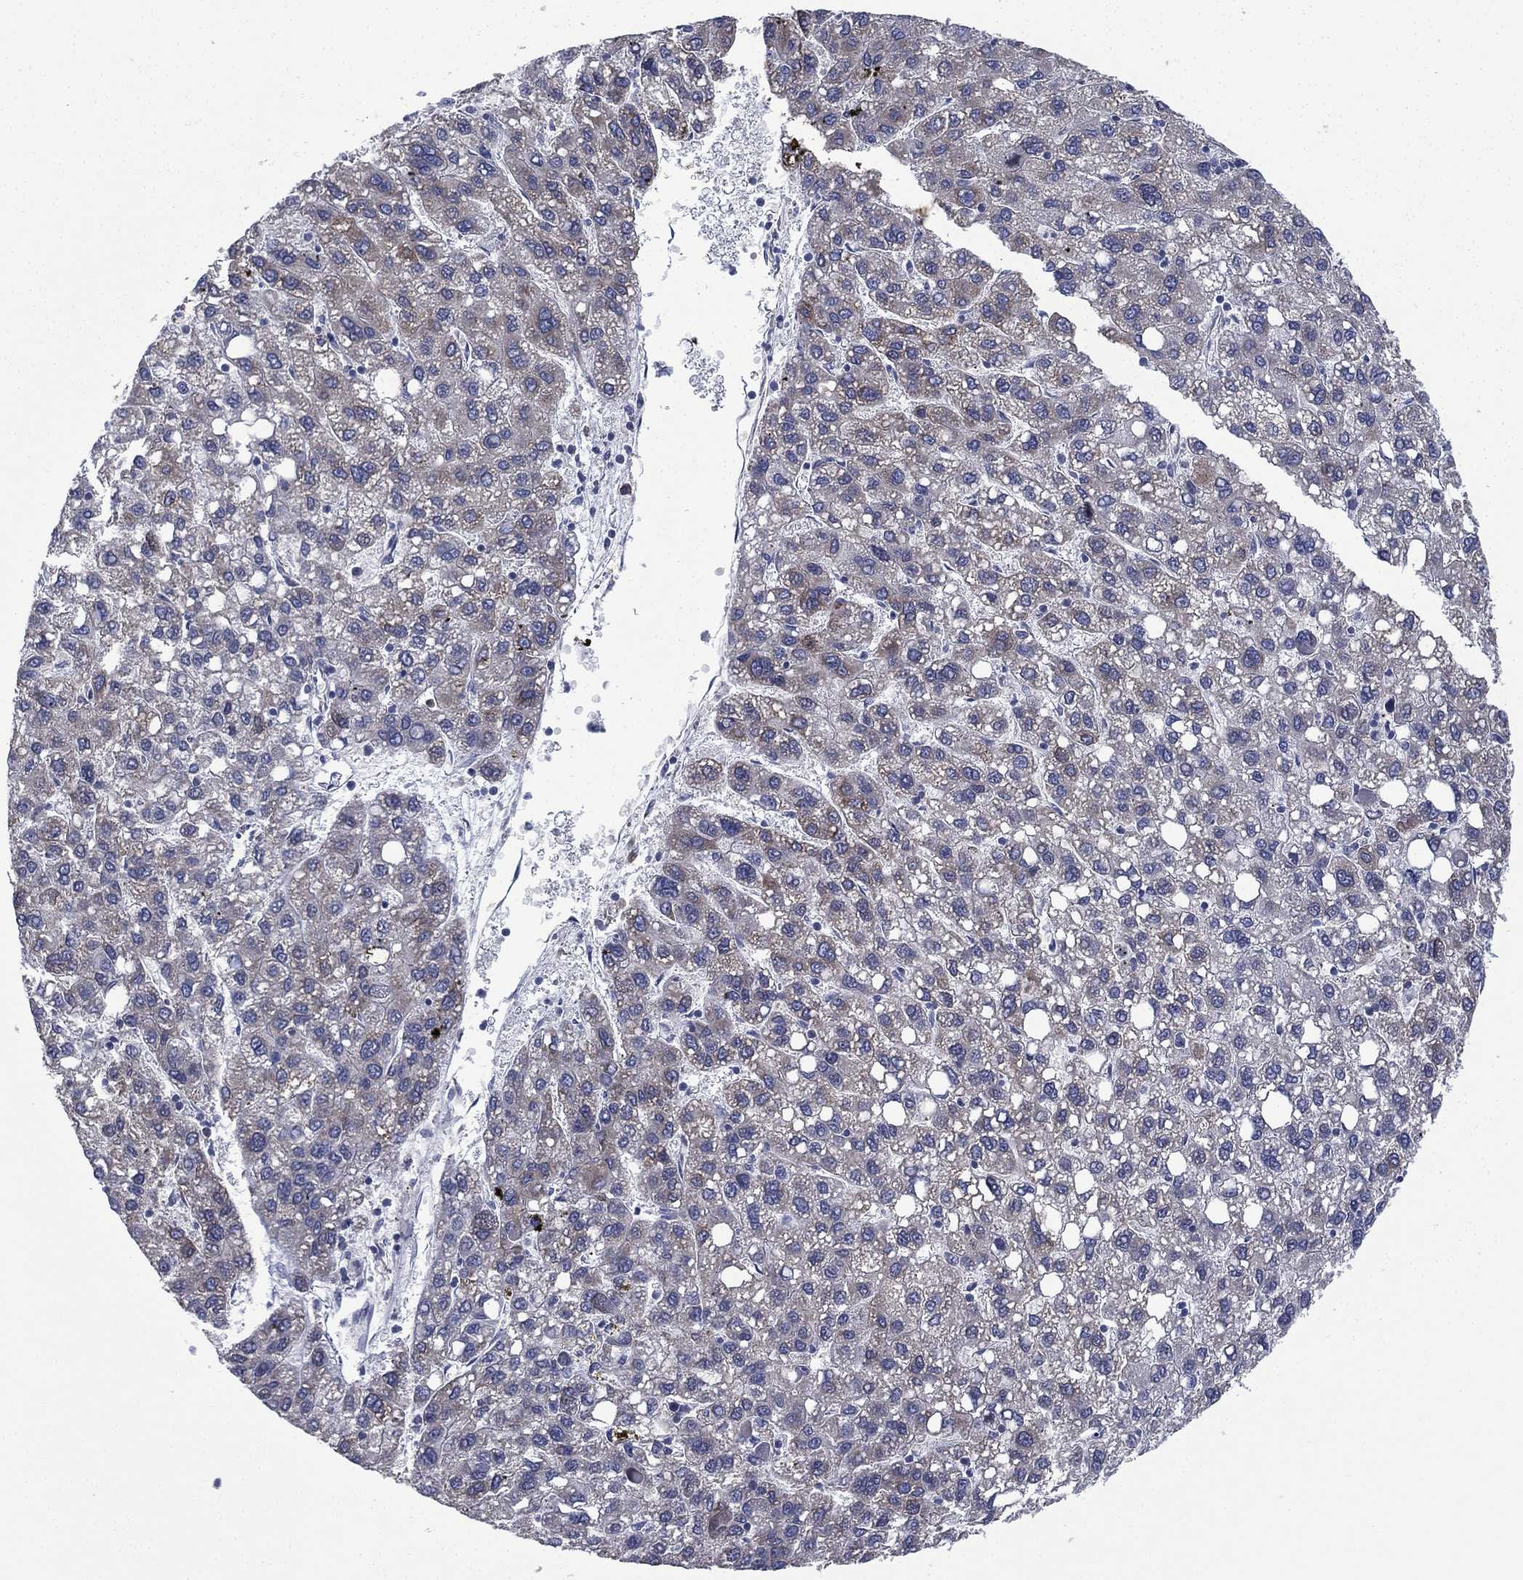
{"staining": {"intensity": "weak", "quantity": "<25%", "location": "cytoplasmic/membranous"}, "tissue": "liver cancer", "cell_type": "Tumor cells", "image_type": "cancer", "snomed": [{"axis": "morphology", "description": "Carcinoma, Hepatocellular, NOS"}, {"axis": "topography", "description": "Liver"}], "caption": "The IHC micrograph has no significant positivity in tumor cells of liver cancer tissue.", "gene": "FARSA", "patient": {"sex": "female", "age": 82}}